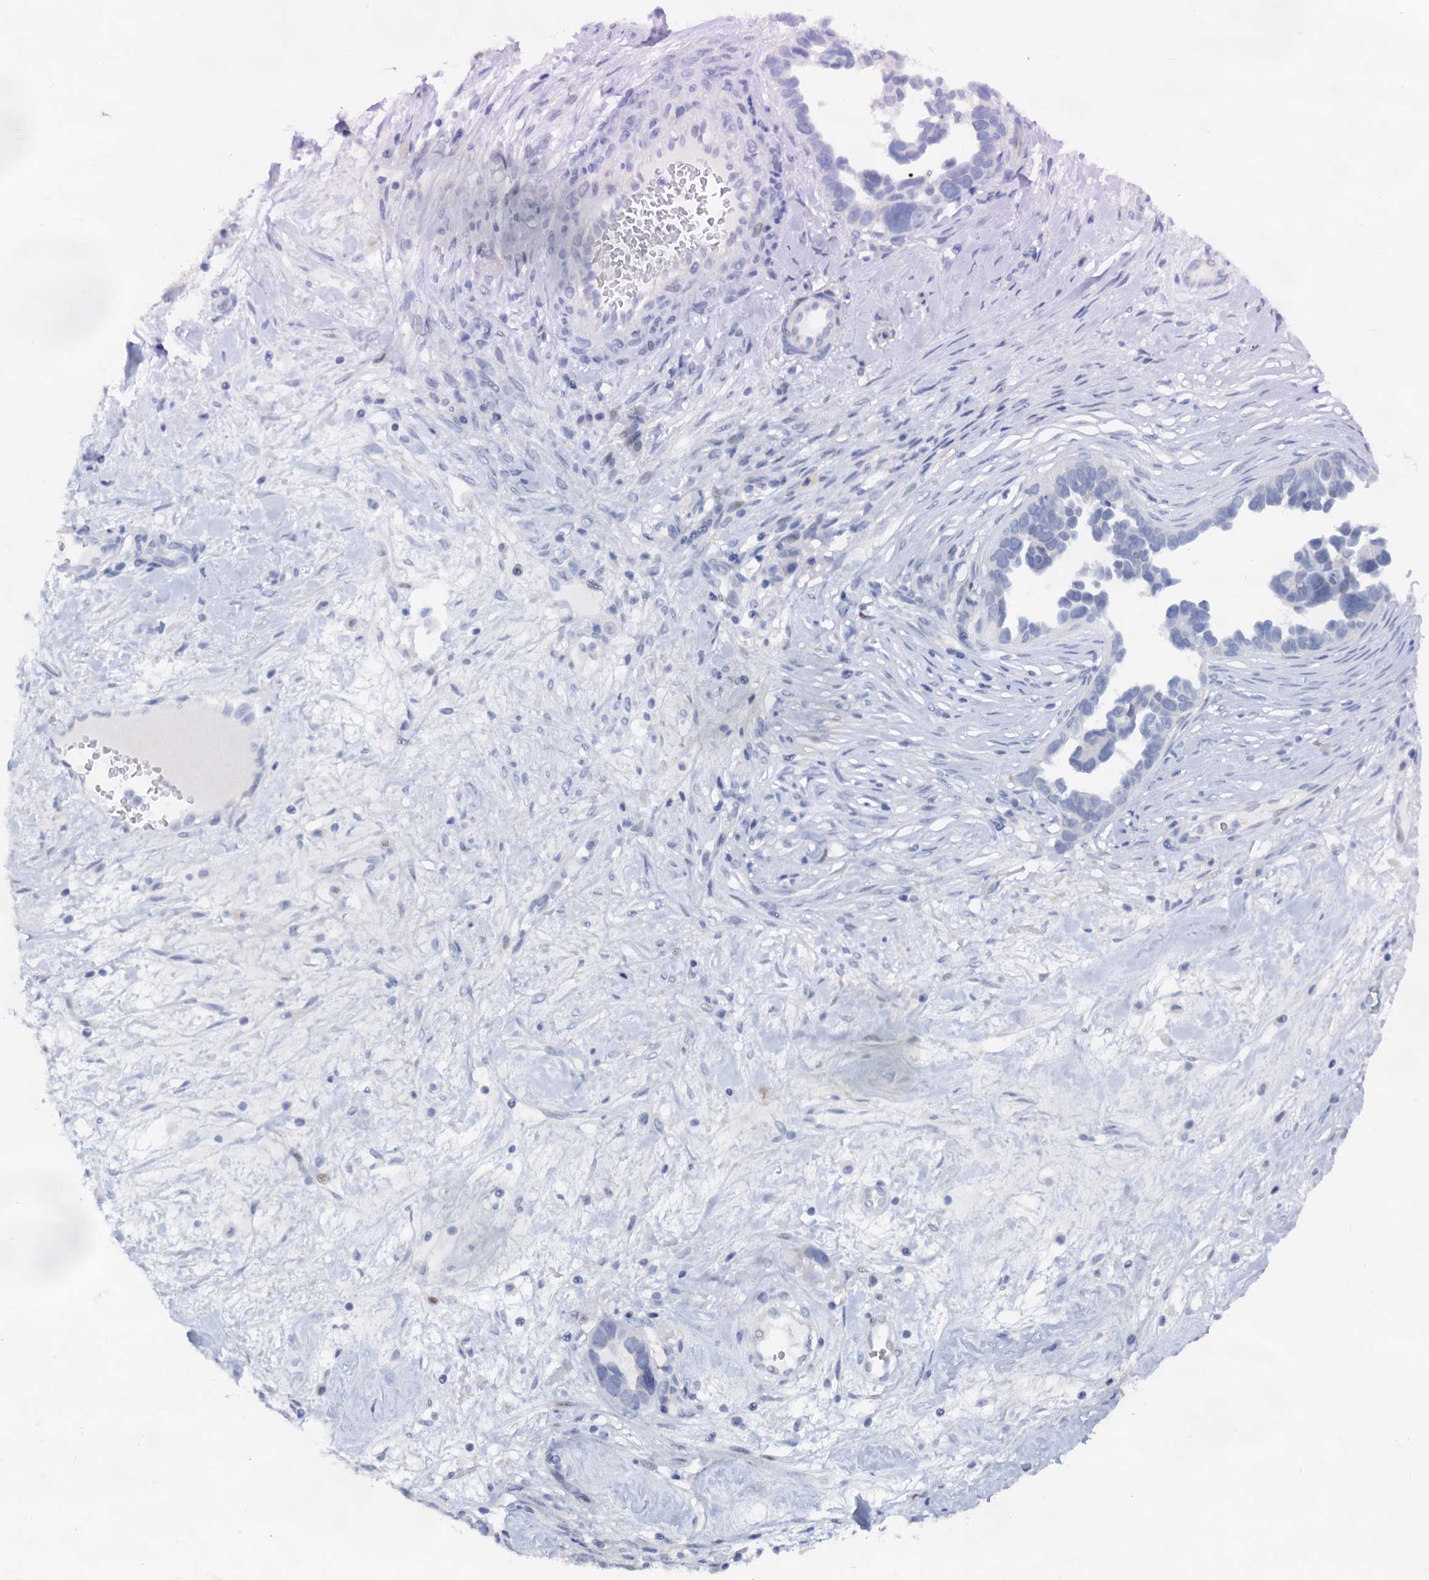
{"staining": {"intensity": "negative", "quantity": "none", "location": "none"}, "tissue": "ovarian cancer", "cell_type": "Tumor cells", "image_type": "cancer", "snomed": [{"axis": "morphology", "description": "Cystadenocarcinoma, serous, NOS"}, {"axis": "topography", "description": "Ovary"}], "caption": "This is an immunohistochemistry micrograph of ovarian cancer. There is no staining in tumor cells.", "gene": "PTGES3", "patient": {"sex": "female", "age": 54}}